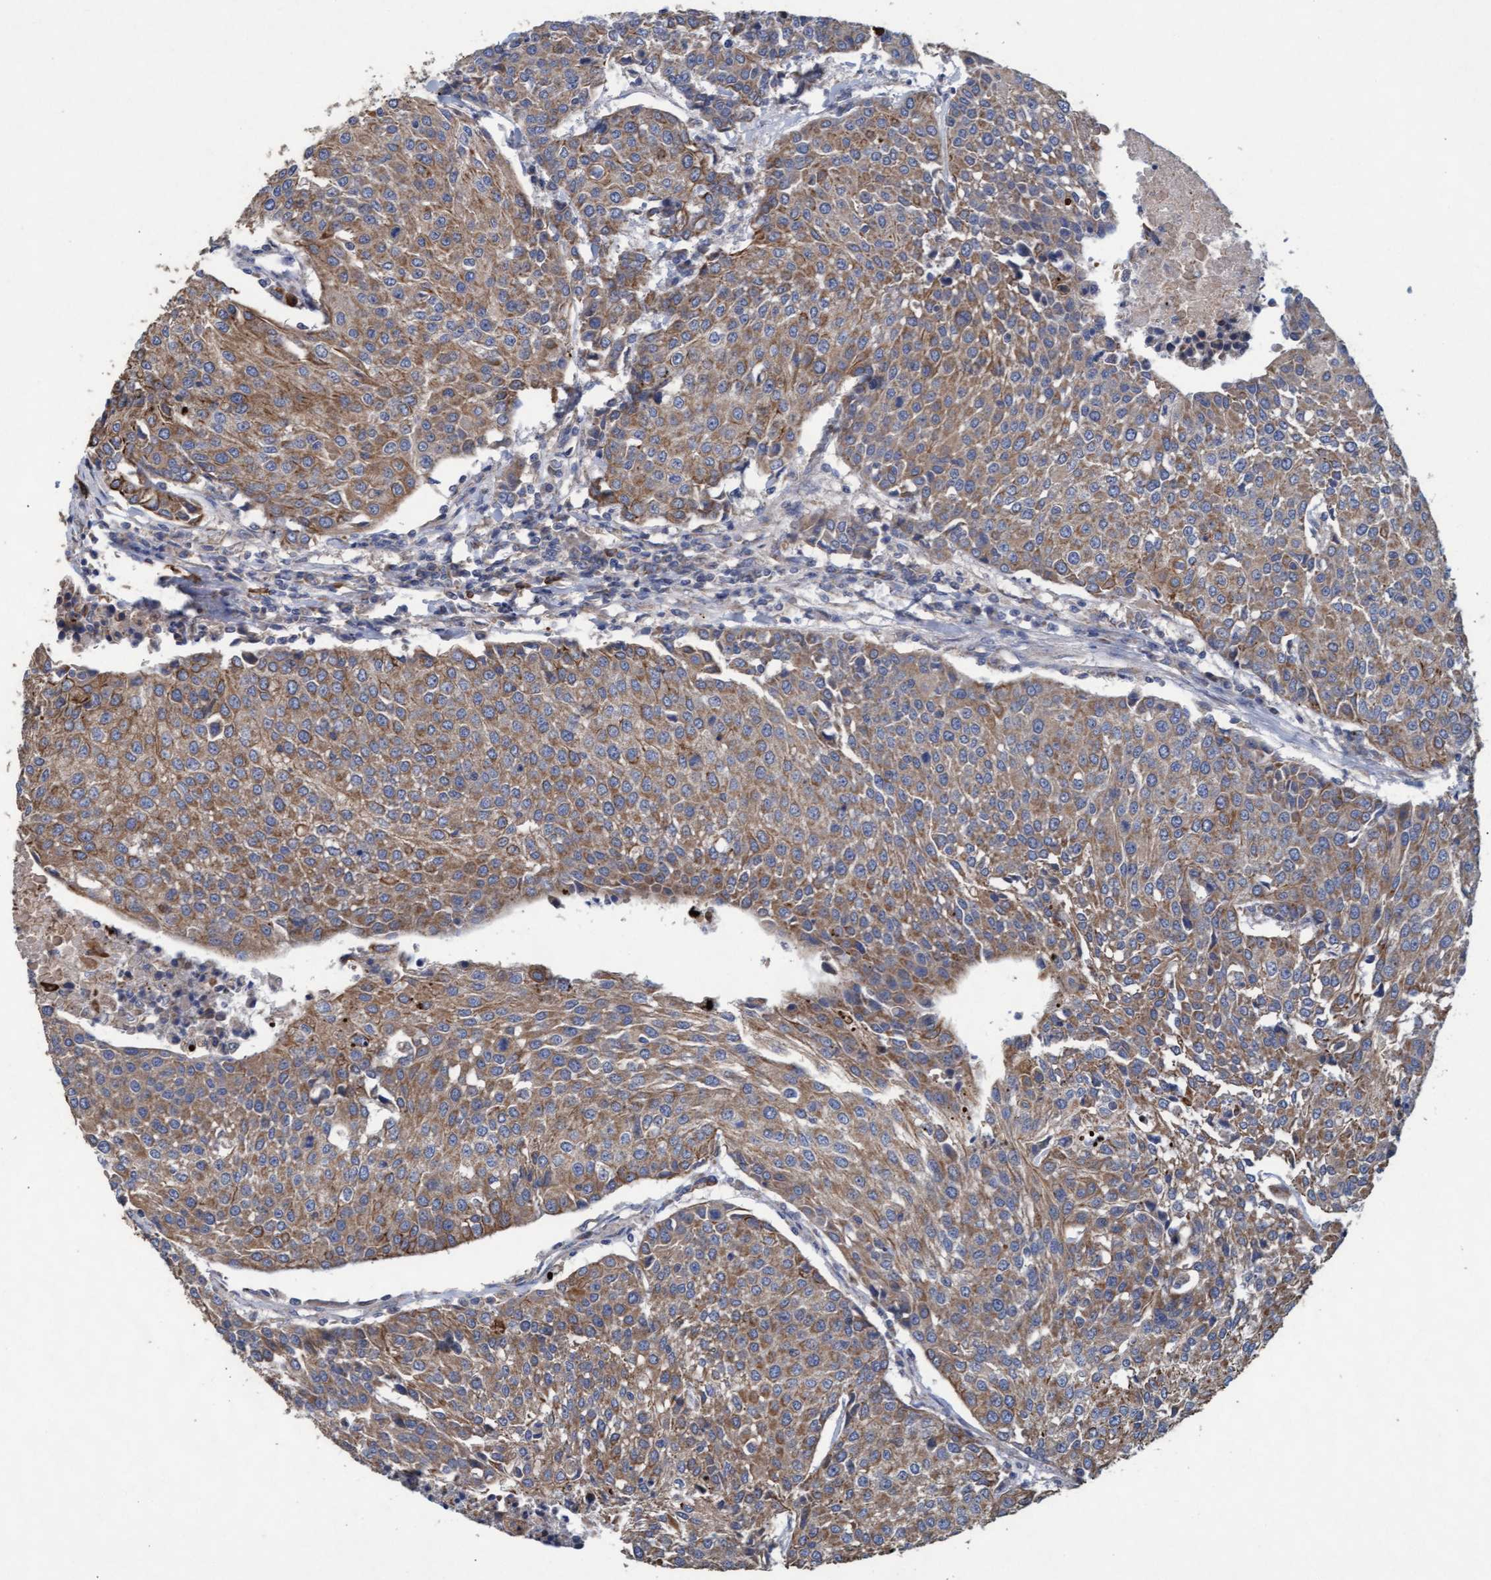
{"staining": {"intensity": "moderate", "quantity": ">75%", "location": "cytoplasmic/membranous"}, "tissue": "urothelial cancer", "cell_type": "Tumor cells", "image_type": "cancer", "snomed": [{"axis": "morphology", "description": "Urothelial carcinoma, High grade"}, {"axis": "topography", "description": "Urinary bladder"}], "caption": "Tumor cells demonstrate moderate cytoplasmic/membranous staining in approximately >75% of cells in urothelial cancer.", "gene": "MRPL38", "patient": {"sex": "female", "age": 85}}